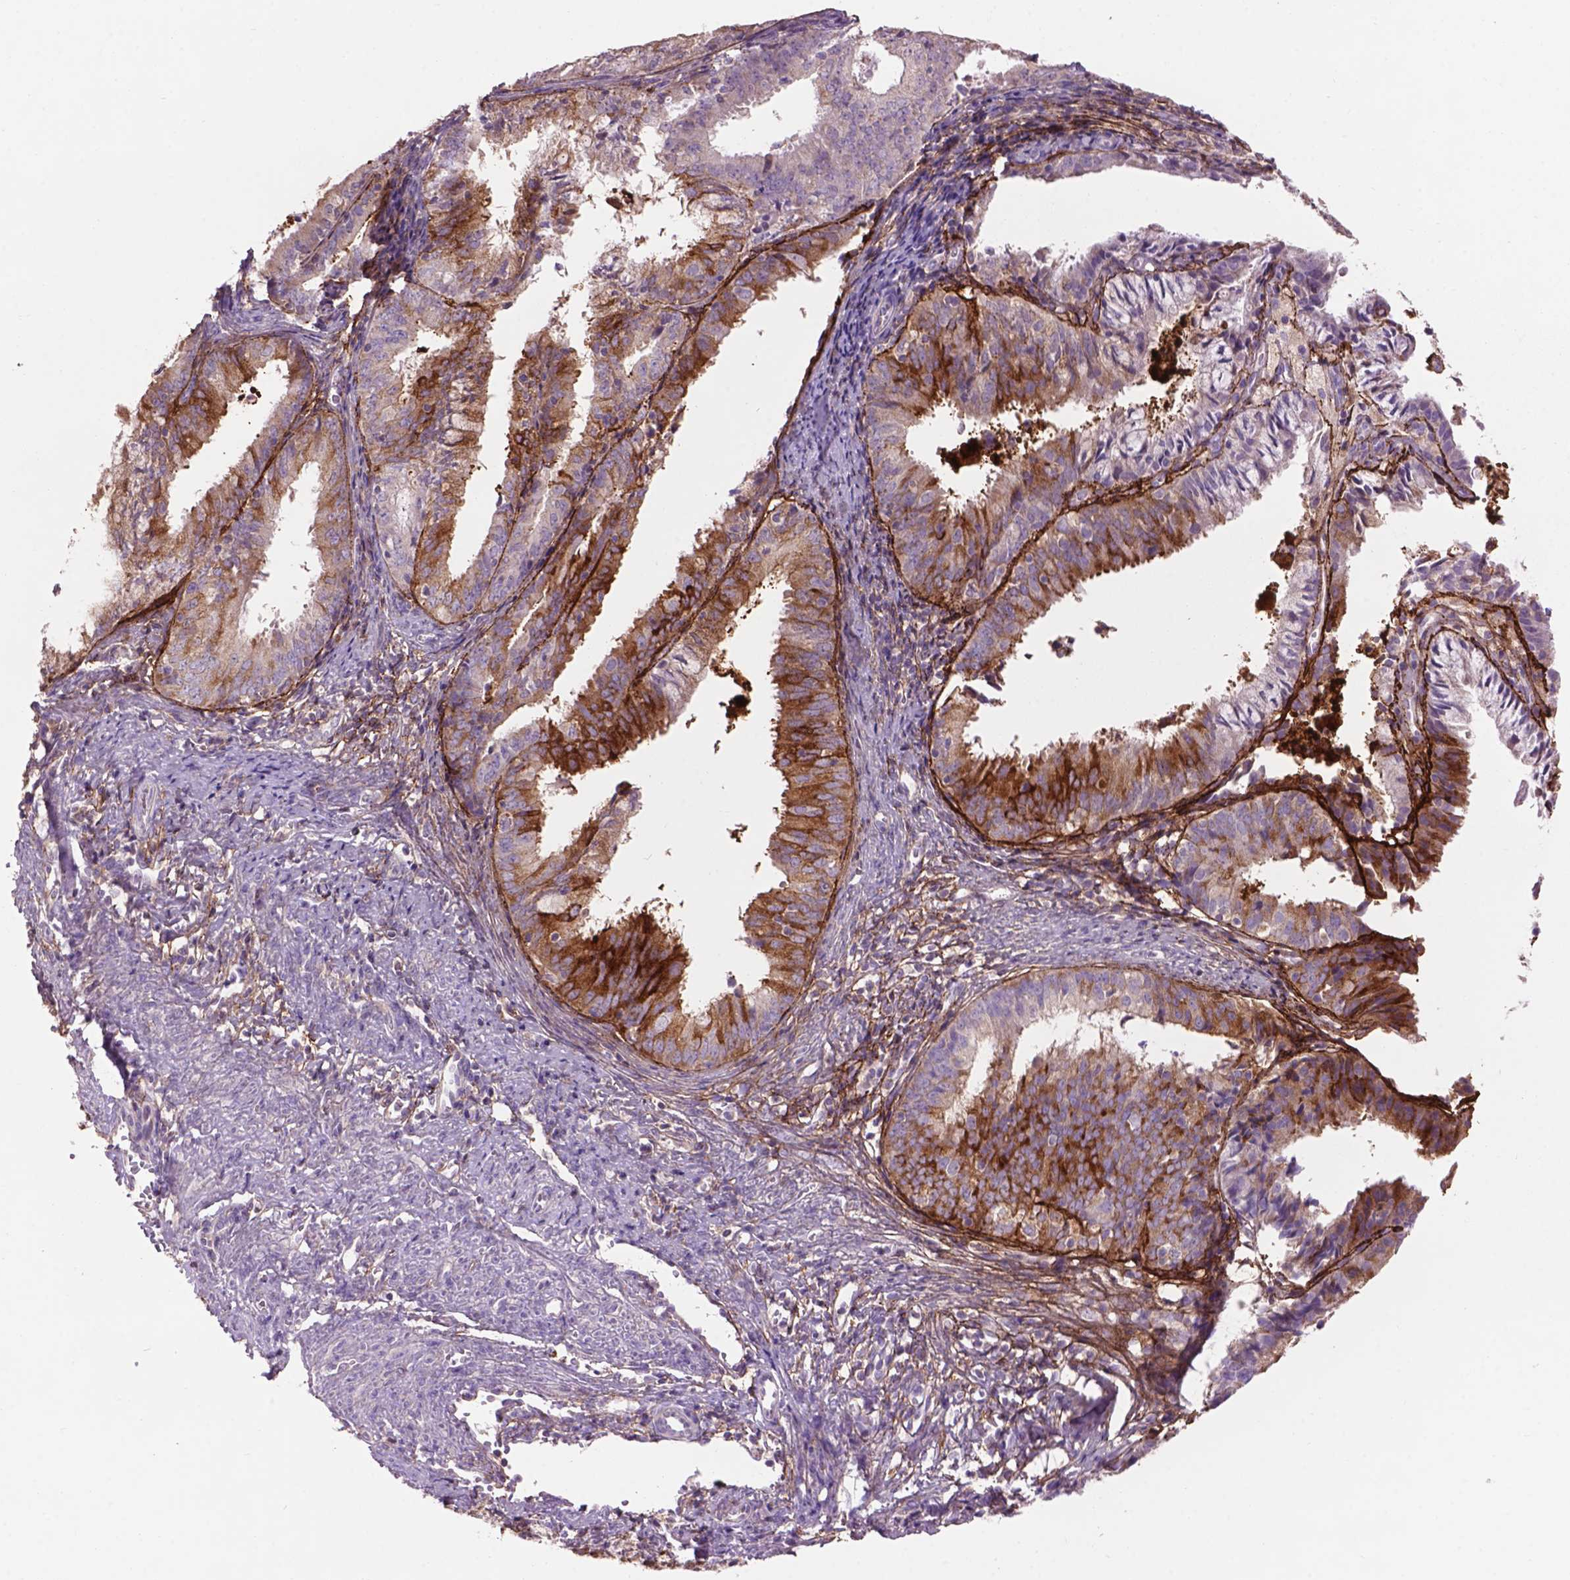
{"staining": {"intensity": "moderate", "quantity": "<25%", "location": "cytoplasmic/membranous"}, "tissue": "endometrial cancer", "cell_type": "Tumor cells", "image_type": "cancer", "snomed": [{"axis": "morphology", "description": "Adenocarcinoma, NOS"}, {"axis": "topography", "description": "Endometrium"}], "caption": "A micrograph of human endometrial cancer (adenocarcinoma) stained for a protein shows moderate cytoplasmic/membranous brown staining in tumor cells.", "gene": "LRRC3C", "patient": {"sex": "female", "age": 57}}